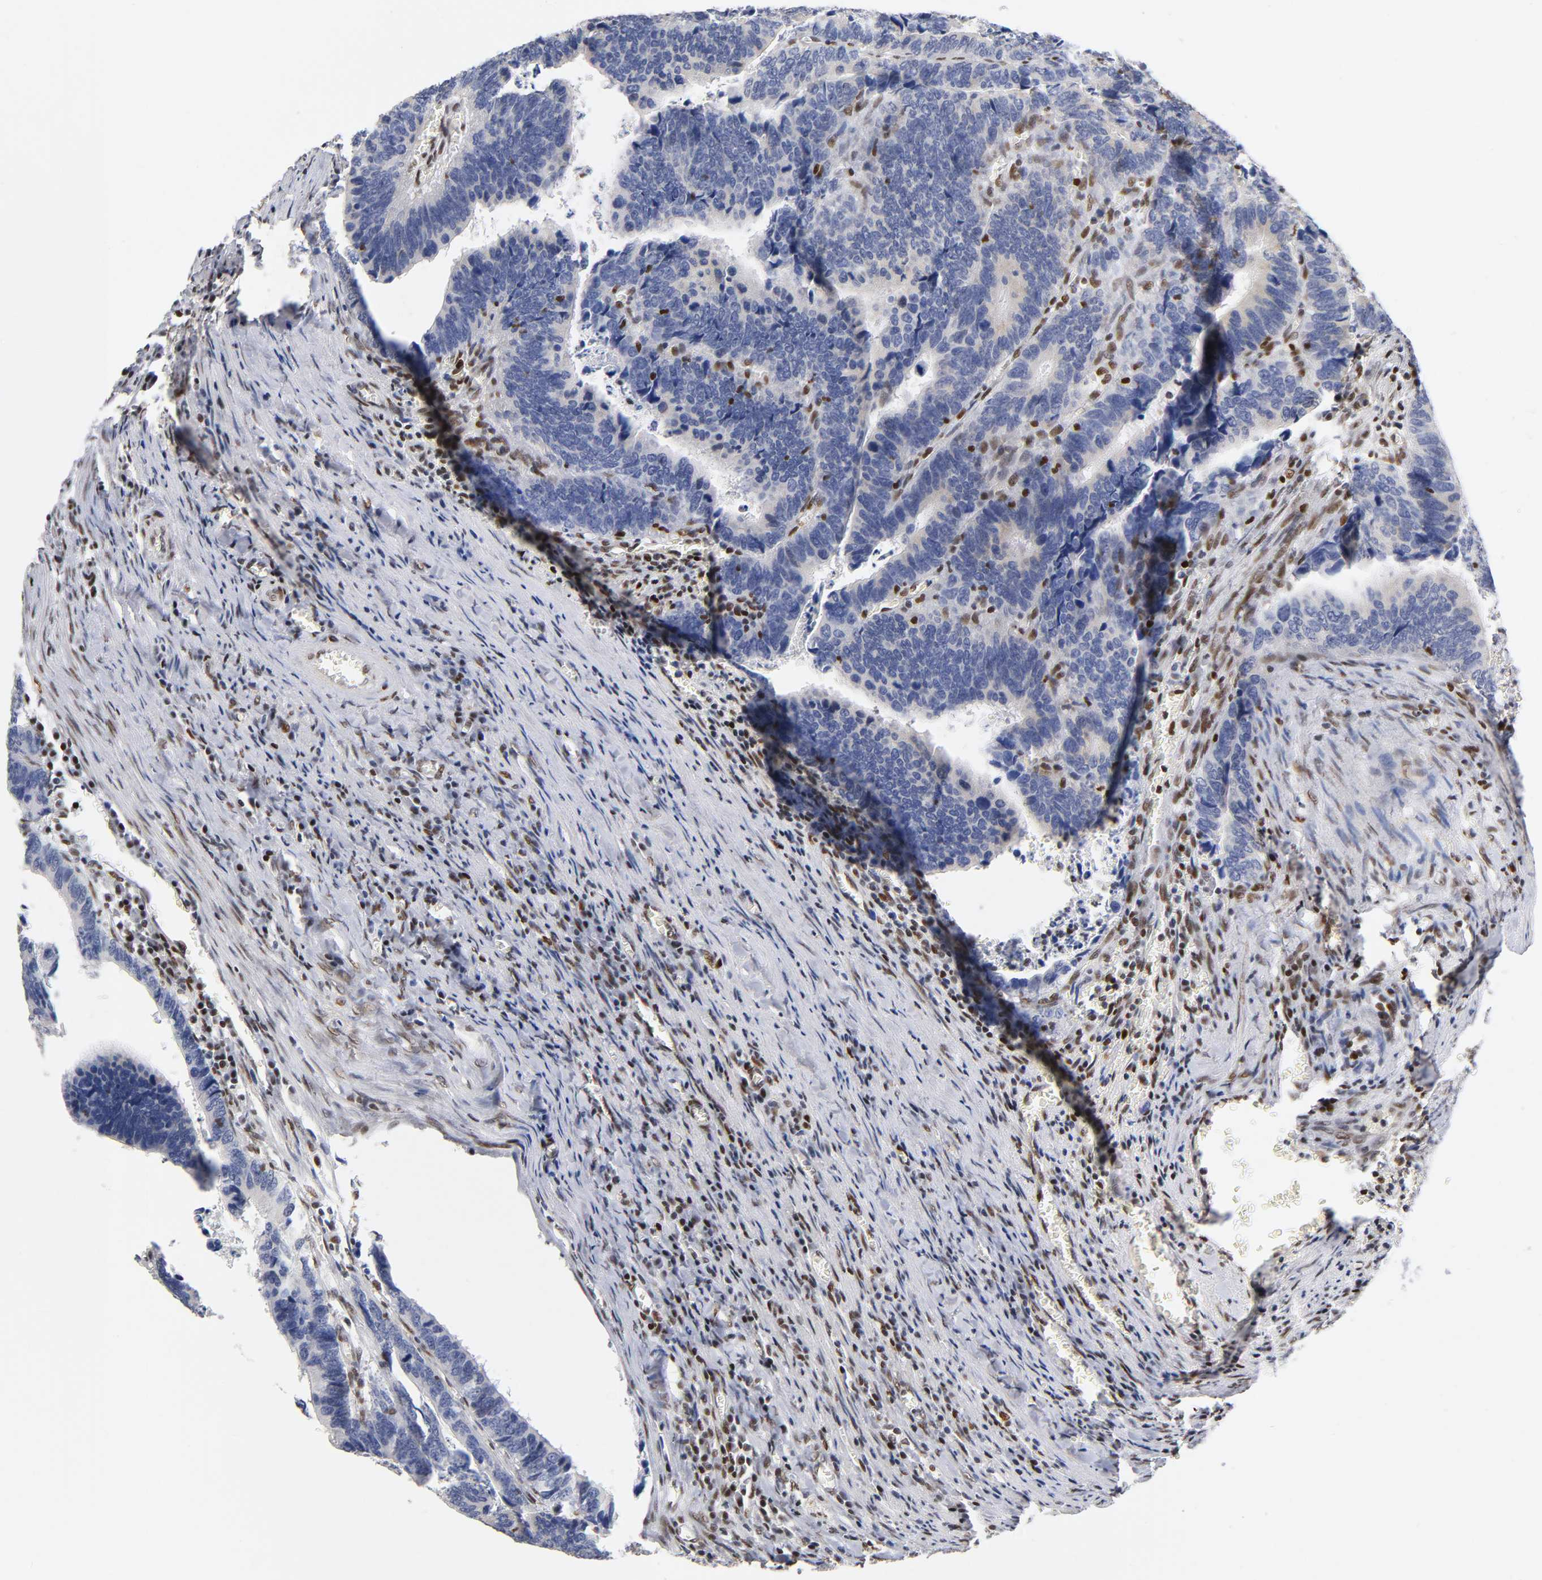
{"staining": {"intensity": "weak", "quantity": "<25%", "location": "cytoplasmic/membranous"}, "tissue": "colorectal cancer", "cell_type": "Tumor cells", "image_type": "cancer", "snomed": [{"axis": "morphology", "description": "Adenocarcinoma, NOS"}, {"axis": "topography", "description": "Colon"}], "caption": "Colorectal cancer stained for a protein using IHC displays no positivity tumor cells.", "gene": "NR3C1", "patient": {"sex": "male", "age": 72}}